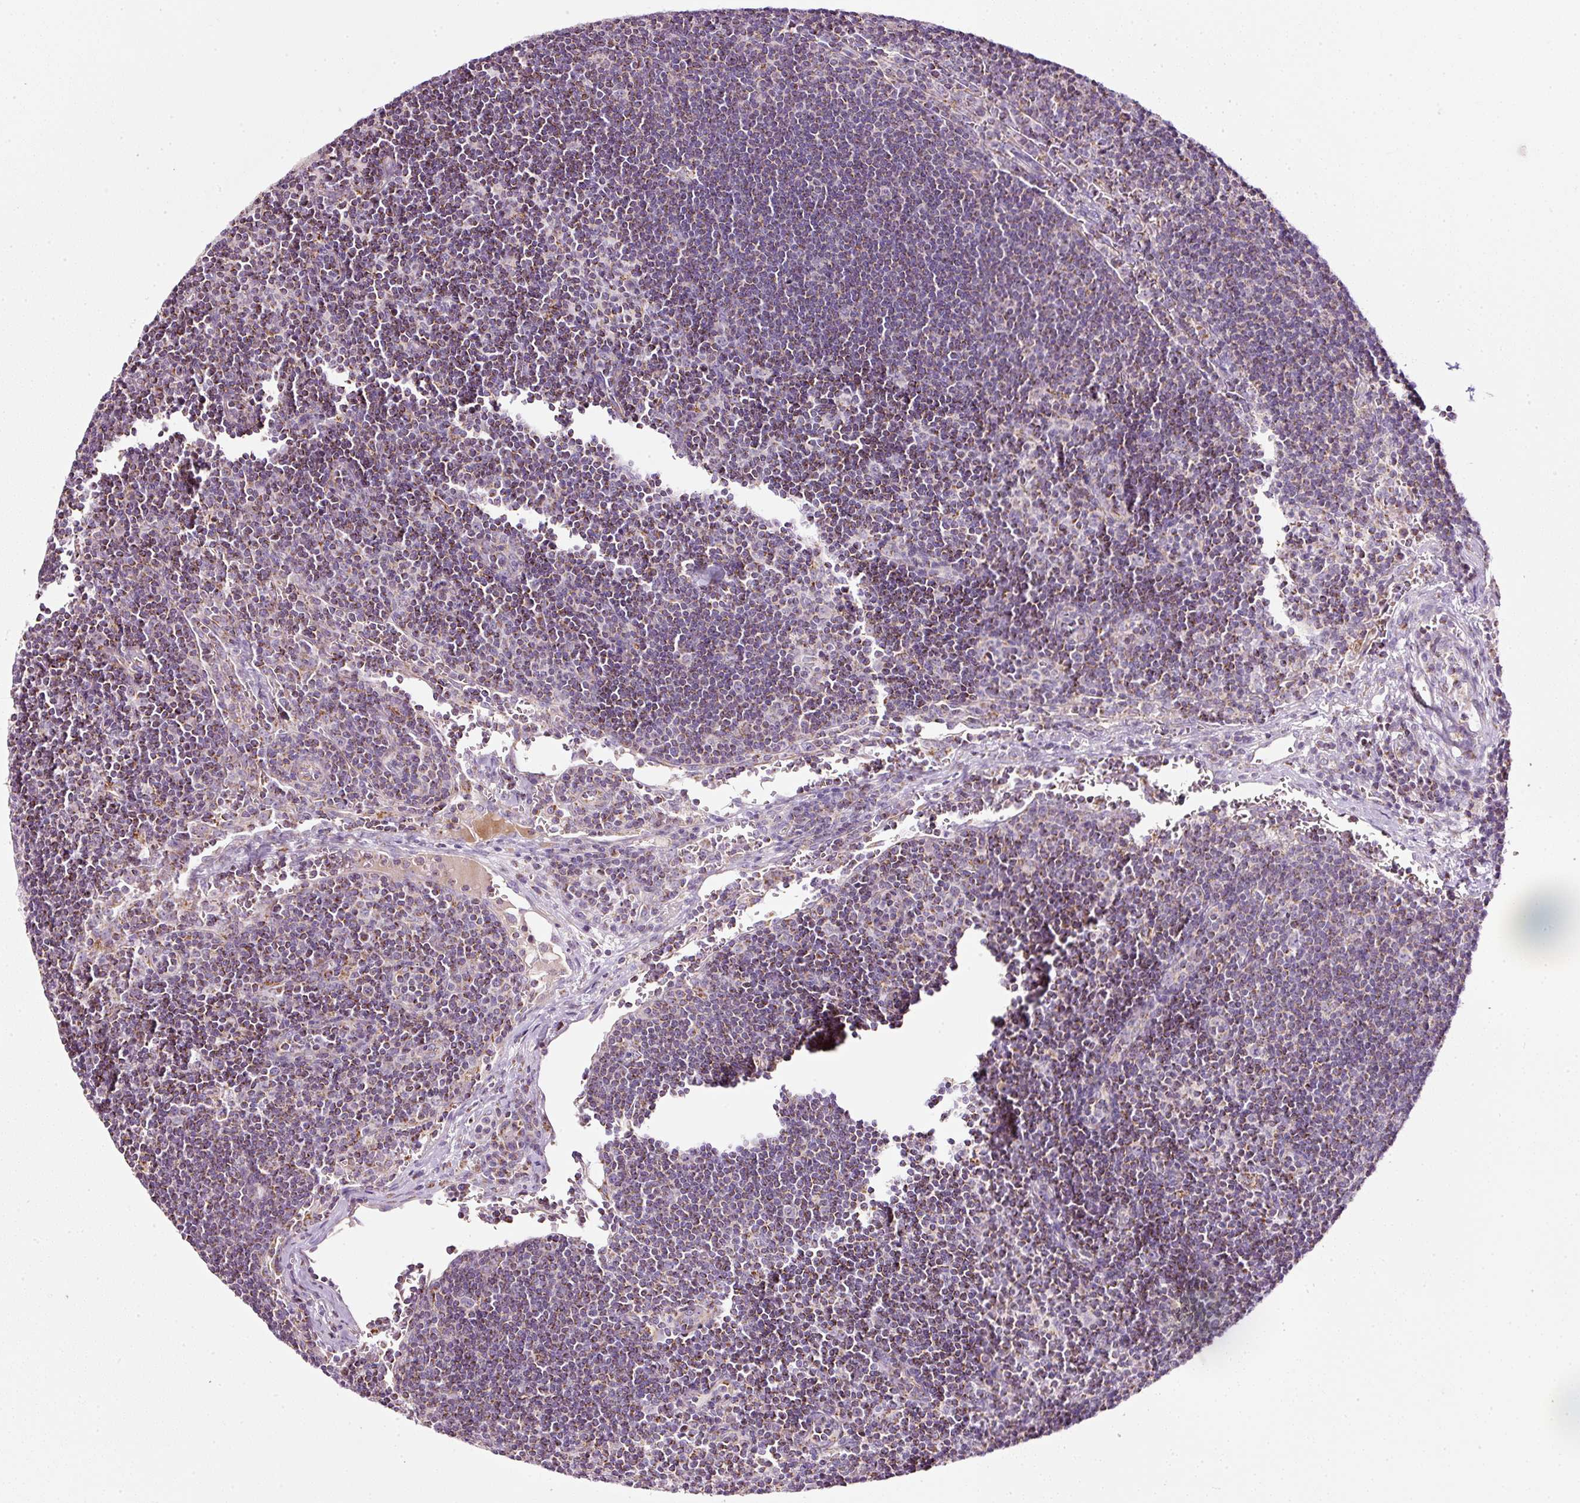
{"staining": {"intensity": "negative", "quantity": "none", "location": "none"}, "tissue": "lymph node", "cell_type": "Germinal center cells", "image_type": "normal", "snomed": [{"axis": "morphology", "description": "Normal tissue, NOS"}, {"axis": "topography", "description": "Lymph node"}], "caption": "Benign lymph node was stained to show a protein in brown. There is no significant positivity in germinal center cells. (DAB immunohistochemistry (IHC), high magnification).", "gene": "SDHA", "patient": {"sex": "female", "age": 29}}